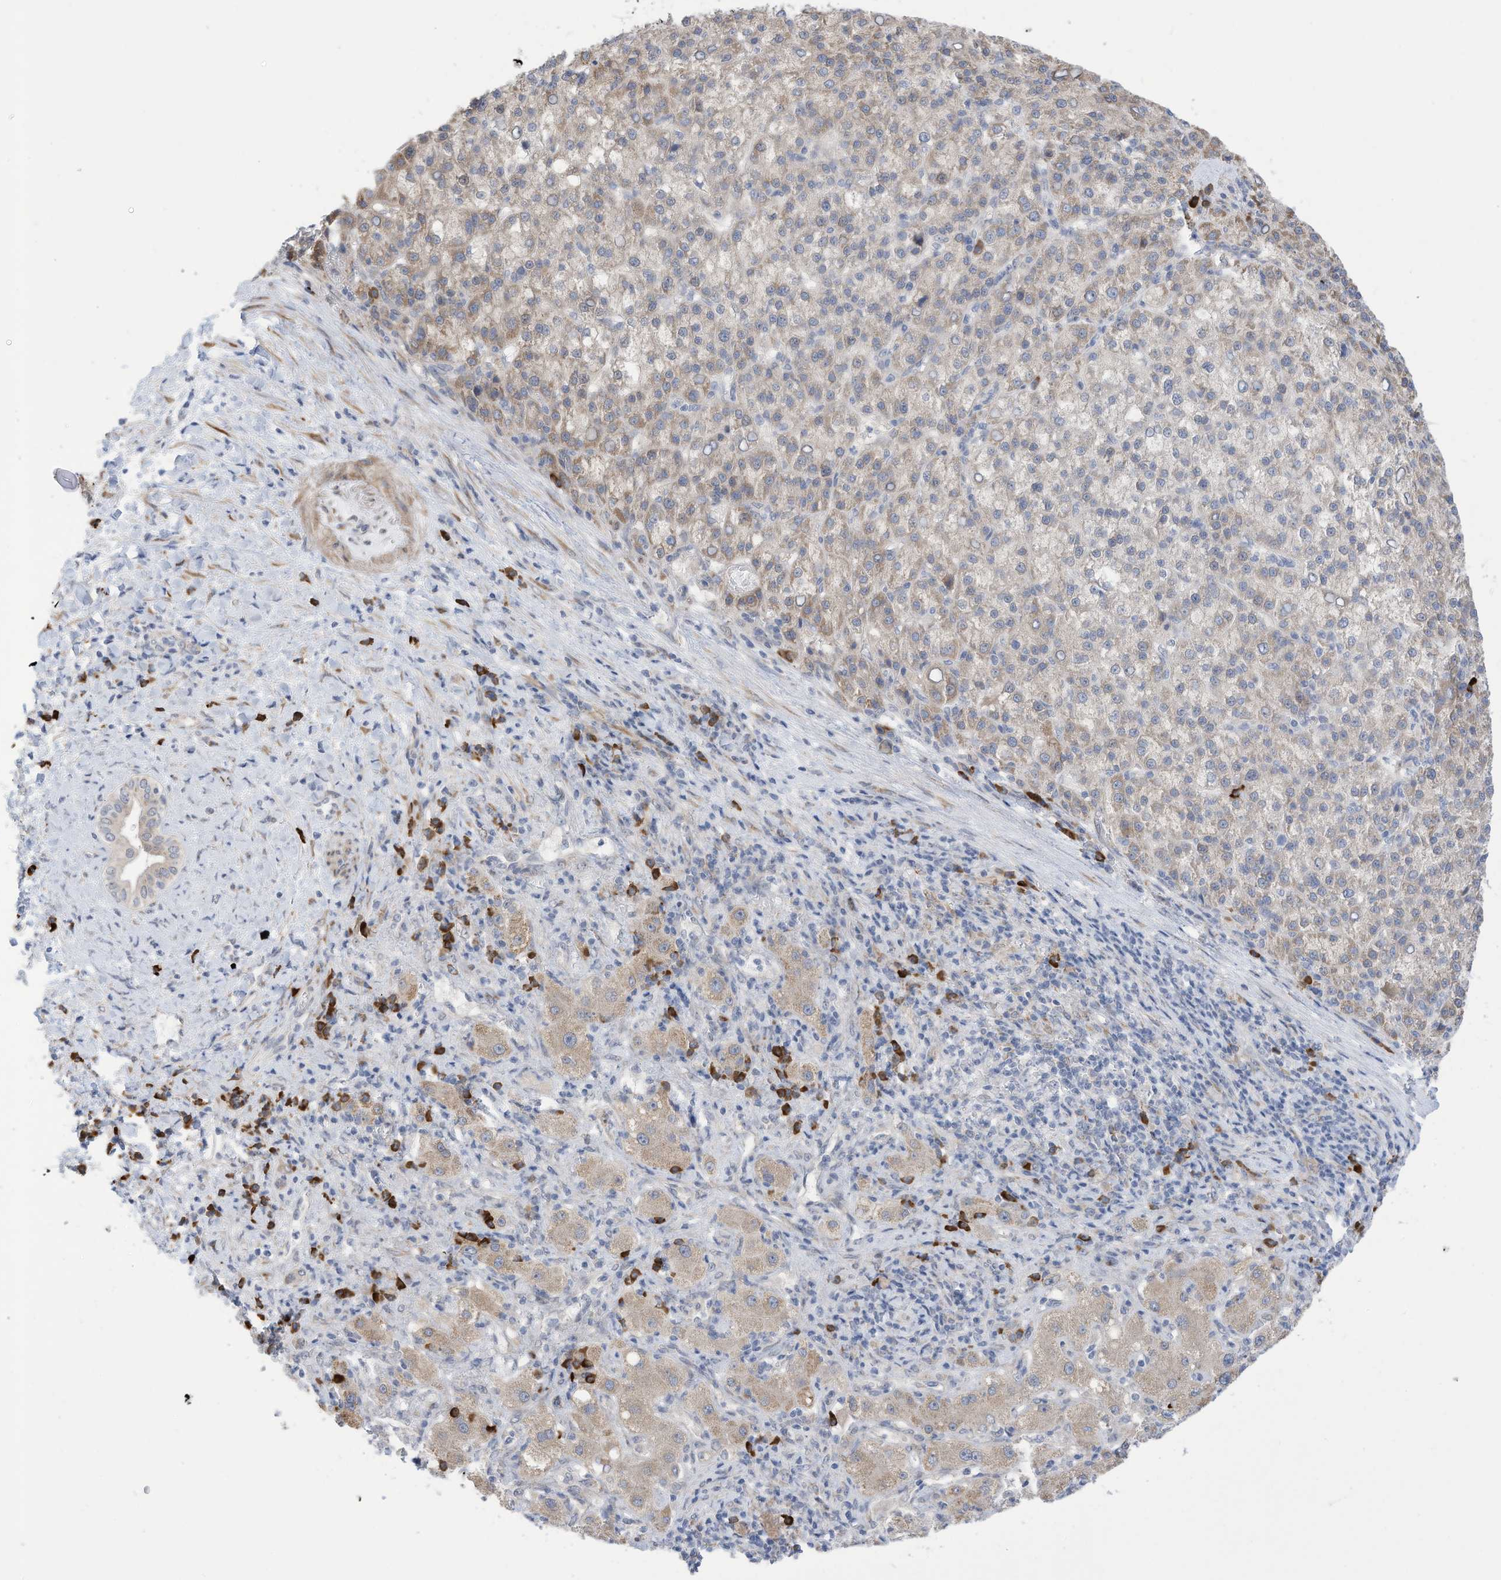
{"staining": {"intensity": "weak", "quantity": "<25%", "location": "cytoplasmic/membranous"}, "tissue": "liver cancer", "cell_type": "Tumor cells", "image_type": "cancer", "snomed": [{"axis": "morphology", "description": "Carcinoma, Hepatocellular, NOS"}, {"axis": "topography", "description": "Liver"}], "caption": "Immunohistochemical staining of liver hepatocellular carcinoma demonstrates no significant positivity in tumor cells.", "gene": "ZNF292", "patient": {"sex": "female", "age": 58}}